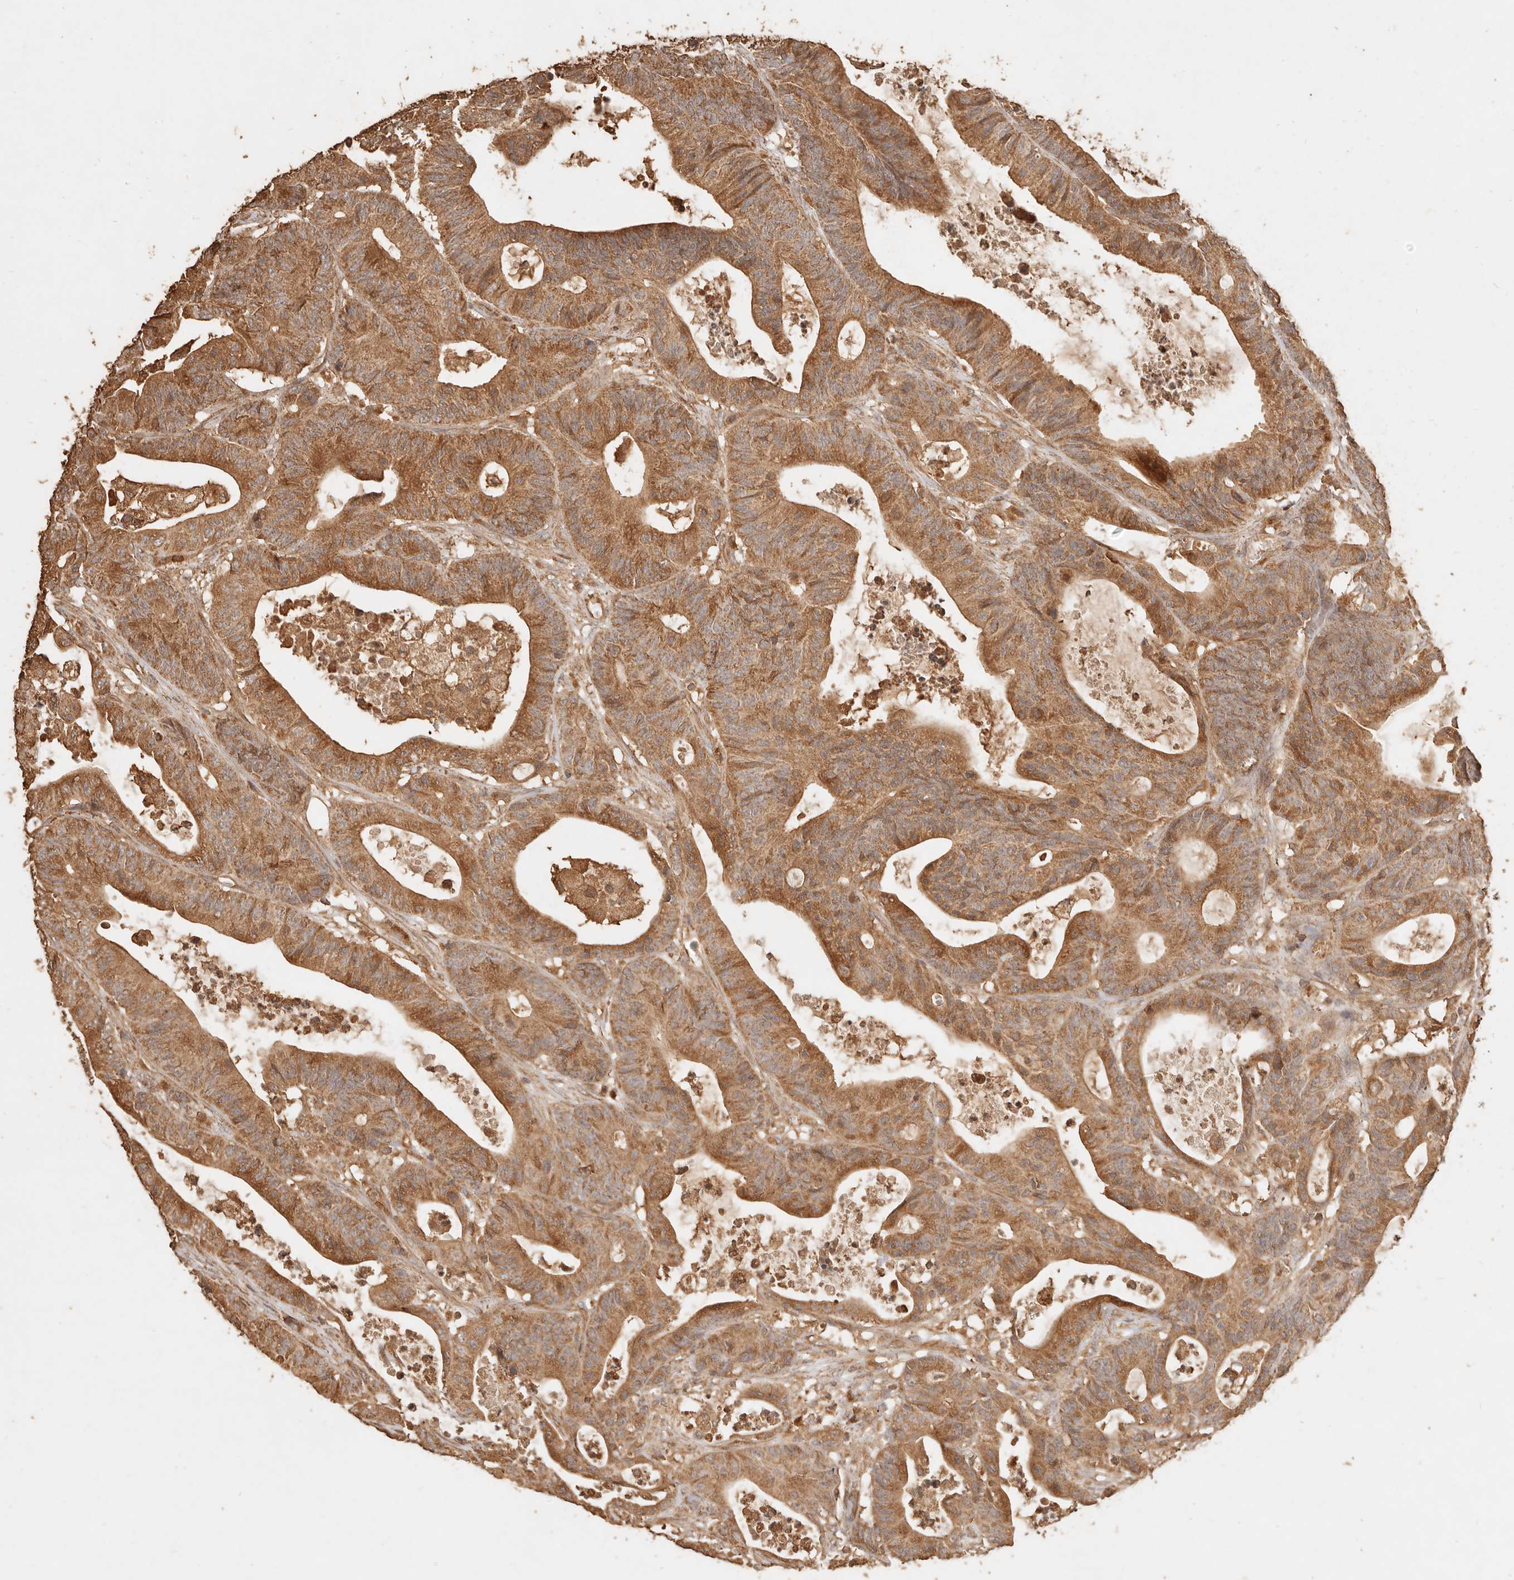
{"staining": {"intensity": "moderate", "quantity": ">75%", "location": "cytoplasmic/membranous"}, "tissue": "colorectal cancer", "cell_type": "Tumor cells", "image_type": "cancer", "snomed": [{"axis": "morphology", "description": "Adenocarcinoma, NOS"}, {"axis": "topography", "description": "Colon"}], "caption": "Adenocarcinoma (colorectal) tissue exhibits moderate cytoplasmic/membranous expression in about >75% of tumor cells", "gene": "FAM180B", "patient": {"sex": "female", "age": 84}}